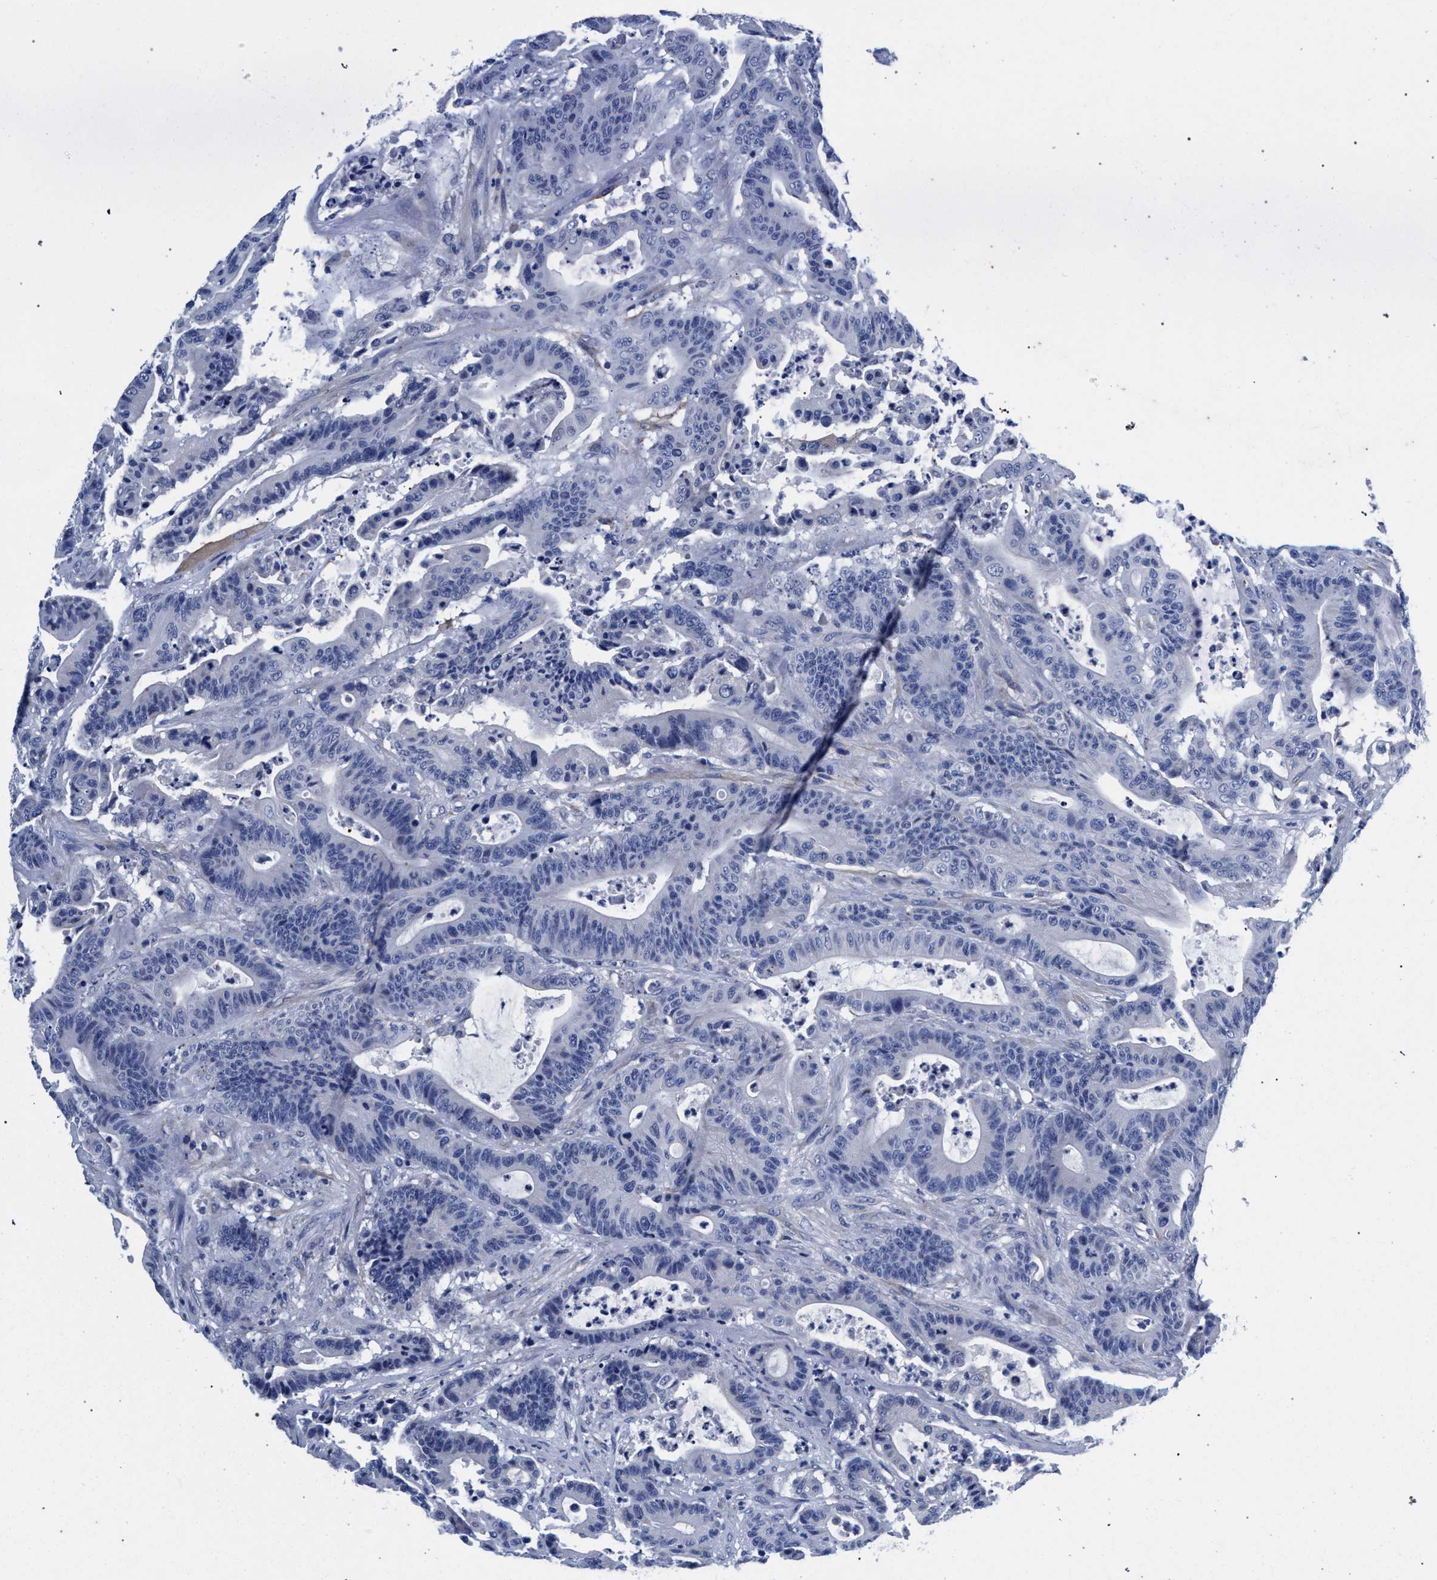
{"staining": {"intensity": "negative", "quantity": "none", "location": "none"}, "tissue": "colorectal cancer", "cell_type": "Tumor cells", "image_type": "cancer", "snomed": [{"axis": "morphology", "description": "Adenocarcinoma, NOS"}, {"axis": "topography", "description": "Colon"}], "caption": "This is an IHC micrograph of human colorectal adenocarcinoma. There is no staining in tumor cells.", "gene": "AKAP4", "patient": {"sex": "female", "age": 84}}